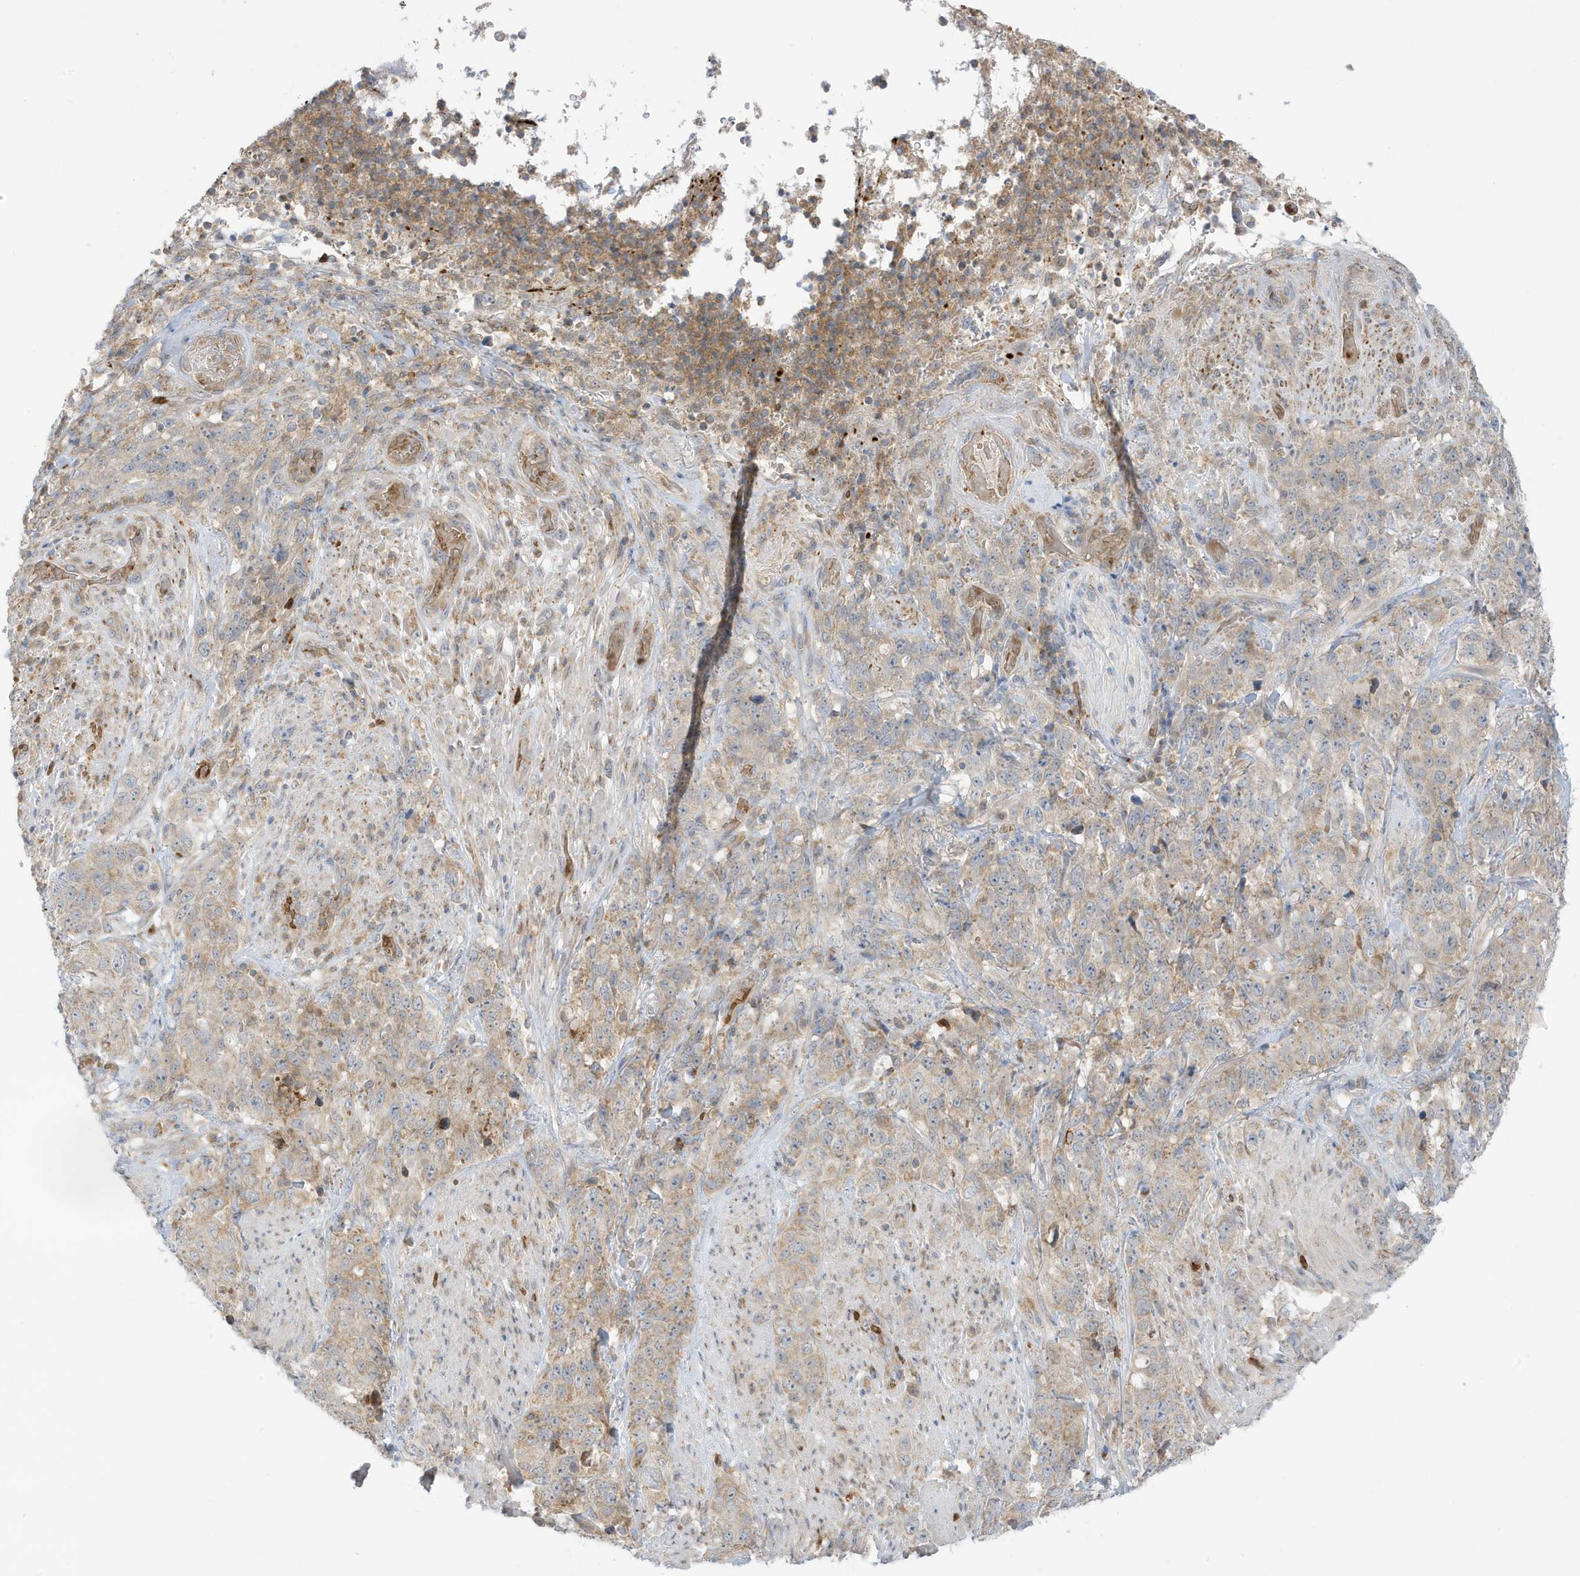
{"staining": {"intensity": "weak", "quantity": ">75%", "location": "cytoplasmic/membranous"}, "tissue": "stomach cancer", "cell_type": "Tumor cells", "image_type": "cancer", "snomed": [{"axis": "morphology", "description": "Adenocarcinoma, NOS"}, {"axis": "topography", "description": "Stomach"}], "caption": "The micrograph exhibits staining of stomach cancer, revealing weak cytoplasmic/membranous protein expression (brown color) within tumor cells. (Brightfield microscopy of DAB IHC at high magnification).", "gene": "NPPC", "patient": {"sex": "male", "age": 48}}